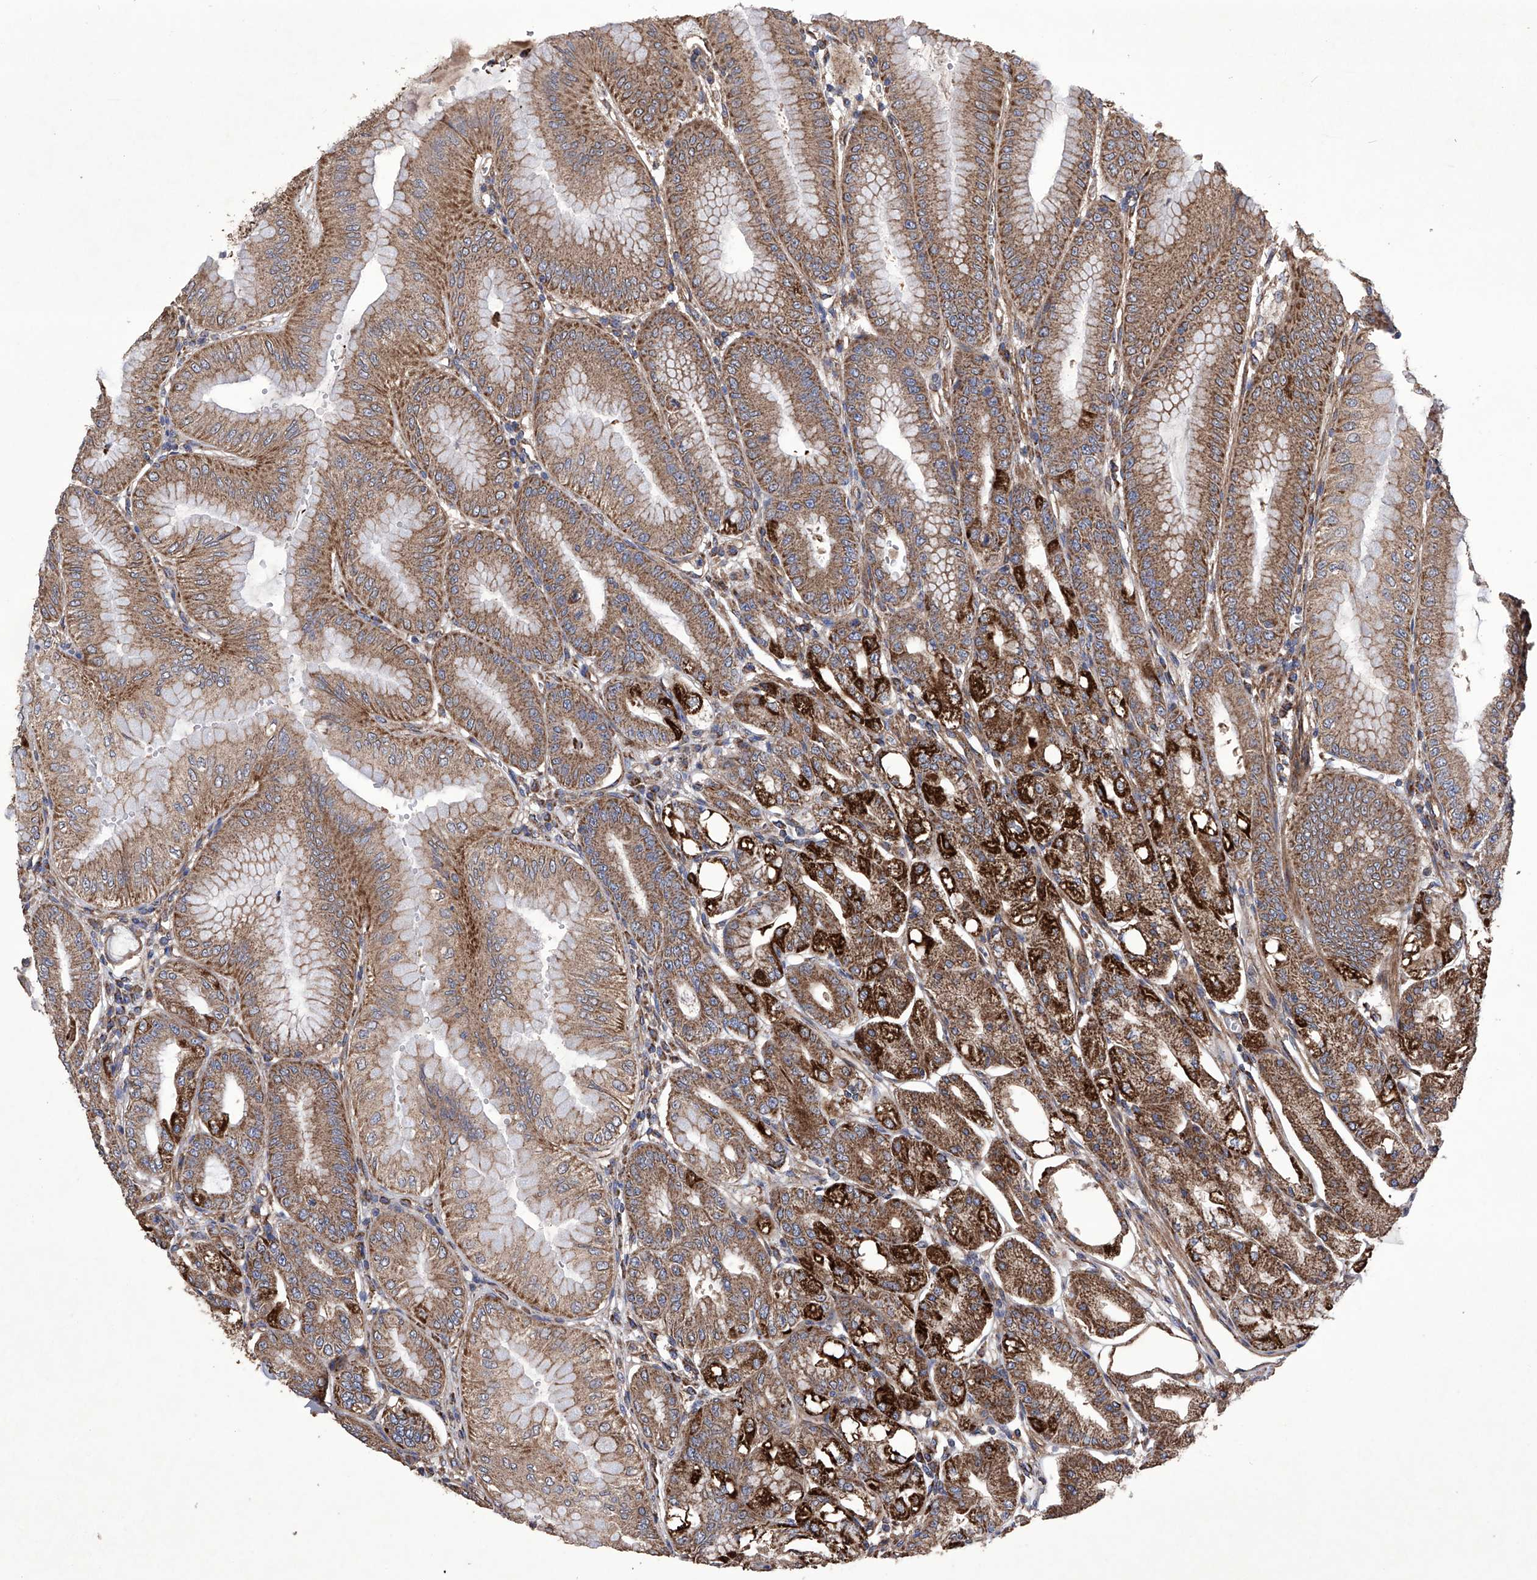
{"staining": {"intensity": "strong", "quantity": ">75%", "location": "cytoplasmic/membranous"}, "tissue": "stomach", "cell_type": "Glandular cells", "image_type": "normal", "snomed": [{"axis": "morphology", "description": "Normal tissue, NOS"}, {"axis": "topography", "description": "Stomach, lower"}], "caption": "Normal stomach reveals strong cytoplasmic/membranous staining in about >75% of glandular cells.", "gene": "EFCAB2", "patient": {"sex": "male", "age": 71}}